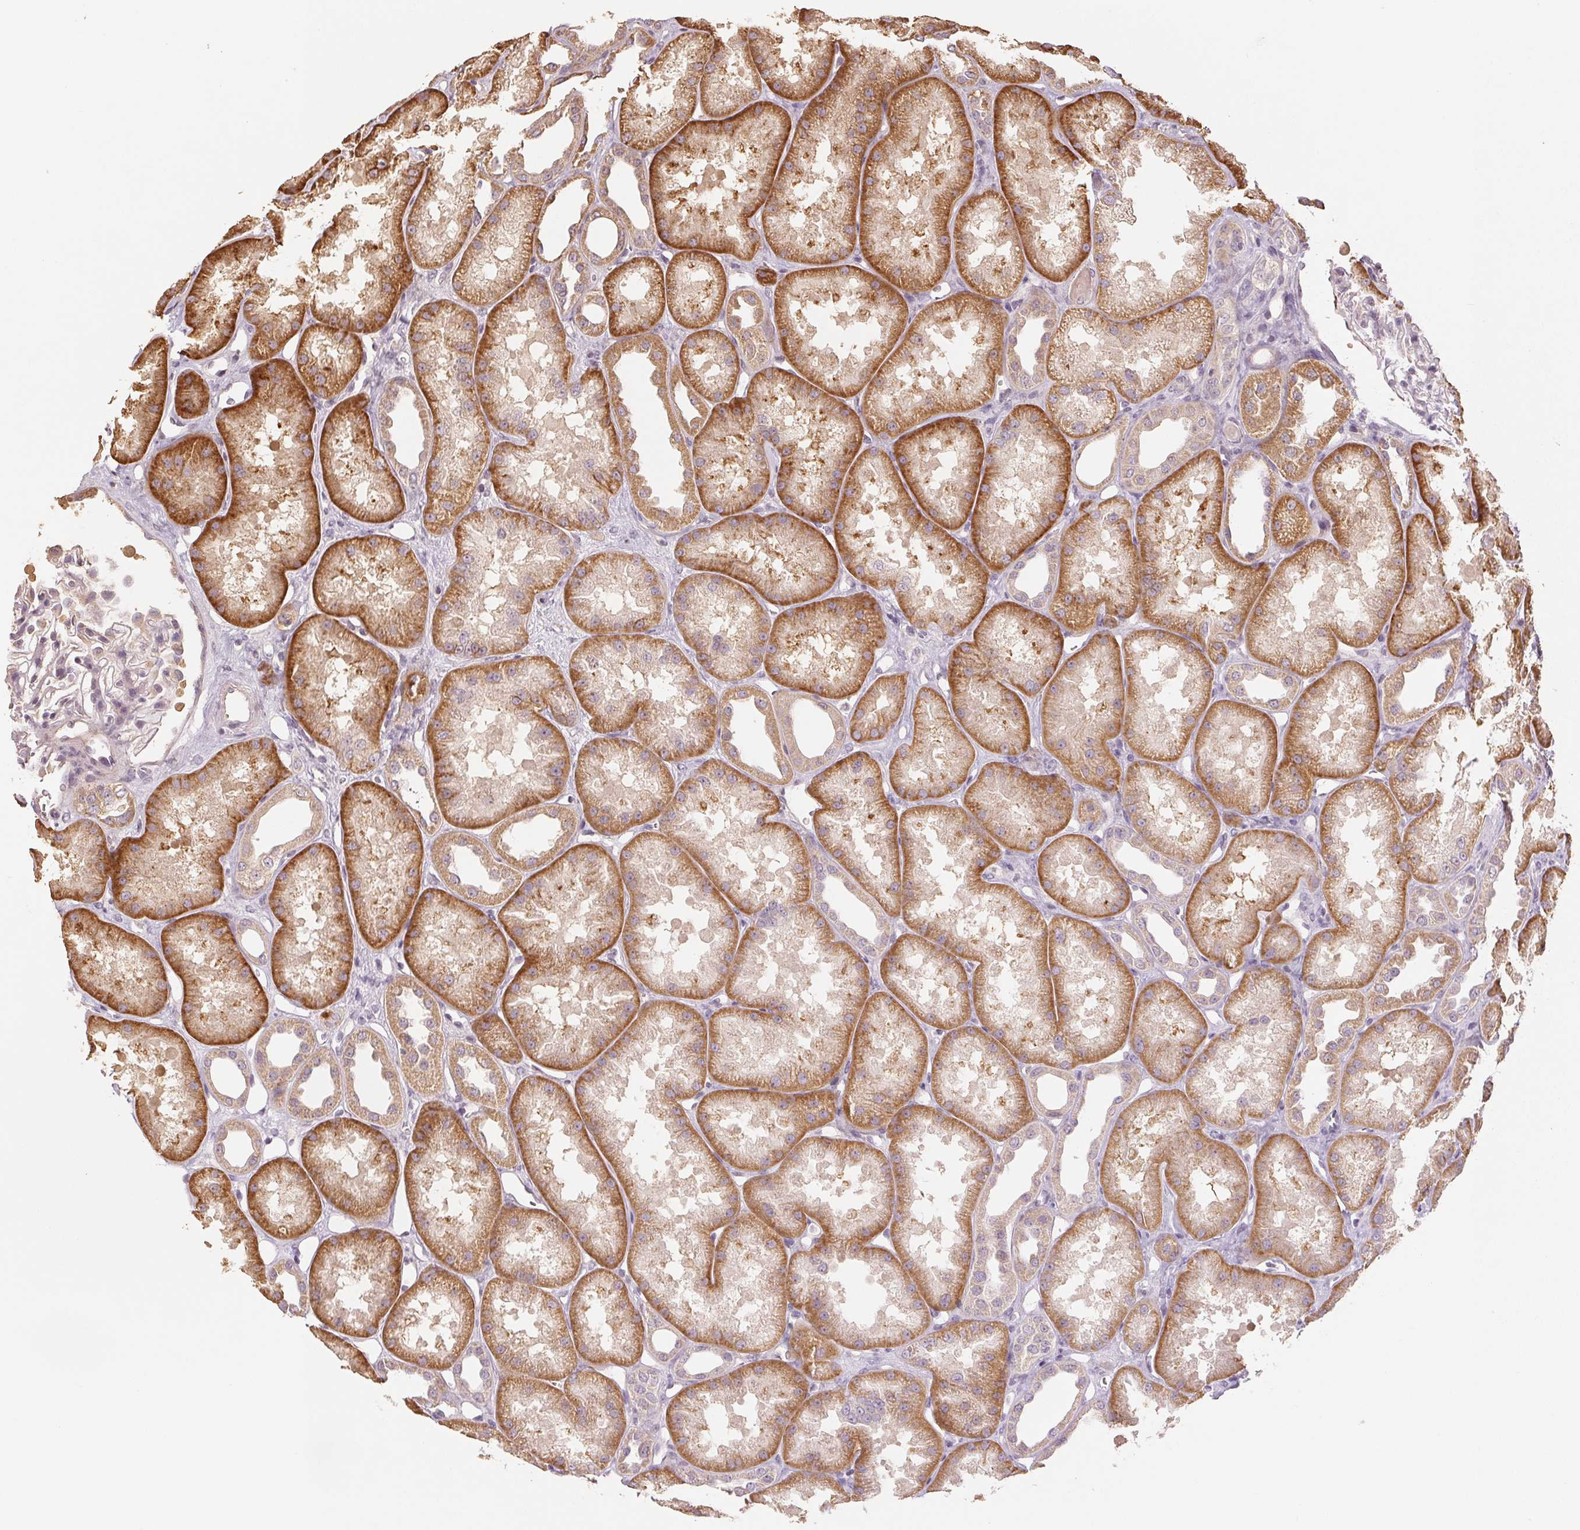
{"staining": {"intensity": "negative", "quantity": "none", "location": "none"}, "tissue": "kidney", "cell_type": "Cells in glomeruli", "image_type": "normal", "snomed": [{"axis": "morphology", "description": "Normal tissue, NOS"}, {"axis": "topography", "description": "Kidney"}], "caption": "Benign kidney was stained to show a protein in brown. There is no significant staining in cells in glomeruli. Nuclei are stained in blue.", "gene": "COX14", "patient": {"sex": "male", "age": 61}}